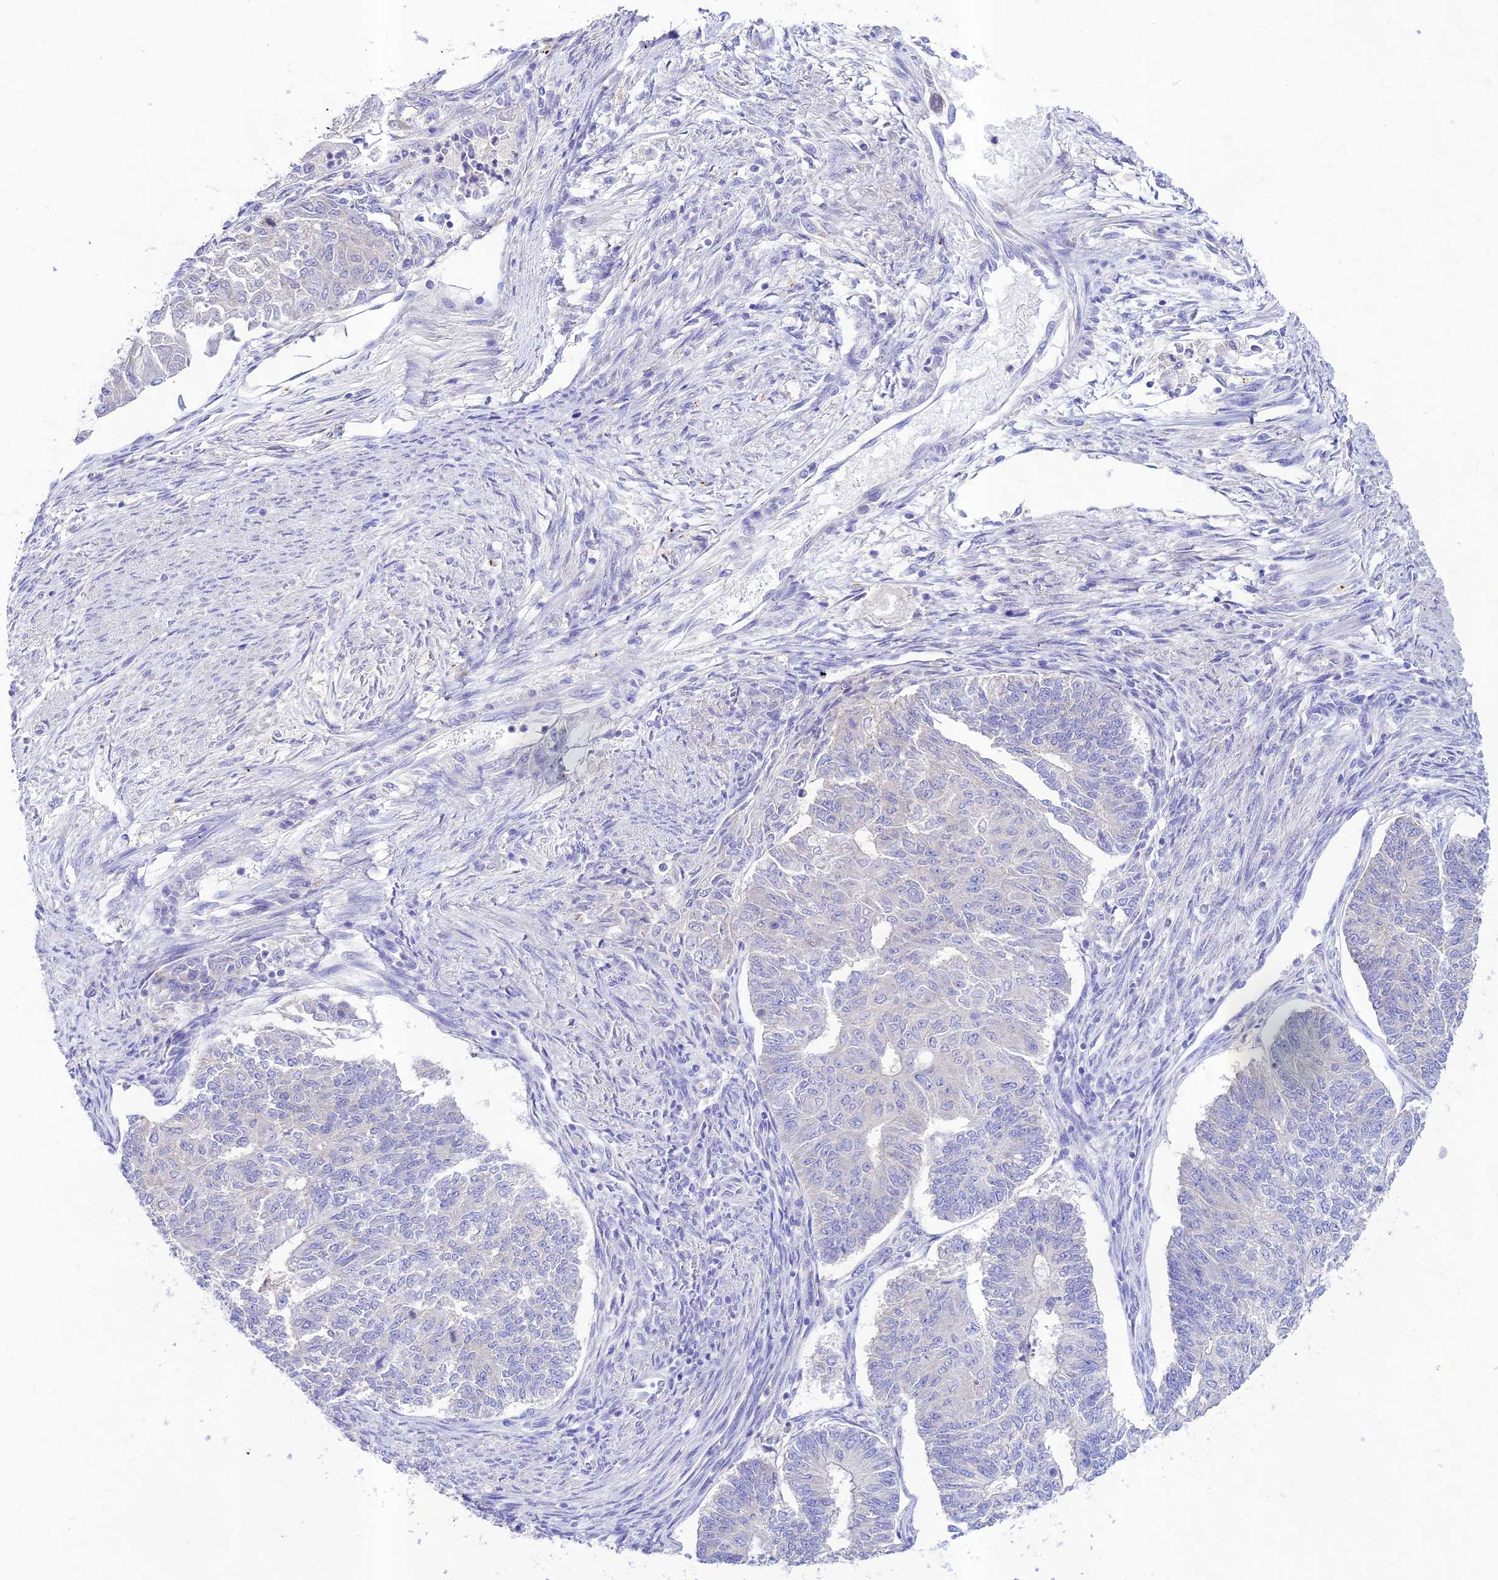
{"staining": {"intensity": "negative", "quantity": "none", "location": "none"}, "tissue": "endometrial cancer", "cell_type": "Tumor cells", "image_type": "cancer", "snomed": [{"axis": "morphology", "description": "Adenocarcinoma, NOS"}, {"axis": "topography", "description": "Endometrium"}], "caption": "DAB immunohistochemical staining of human endometrial cancer (adenocarcinoma) reveals no significant staining in tumor cells.", "gene": "NLRP6", "patient": {"sex": "female", "age": 32}}